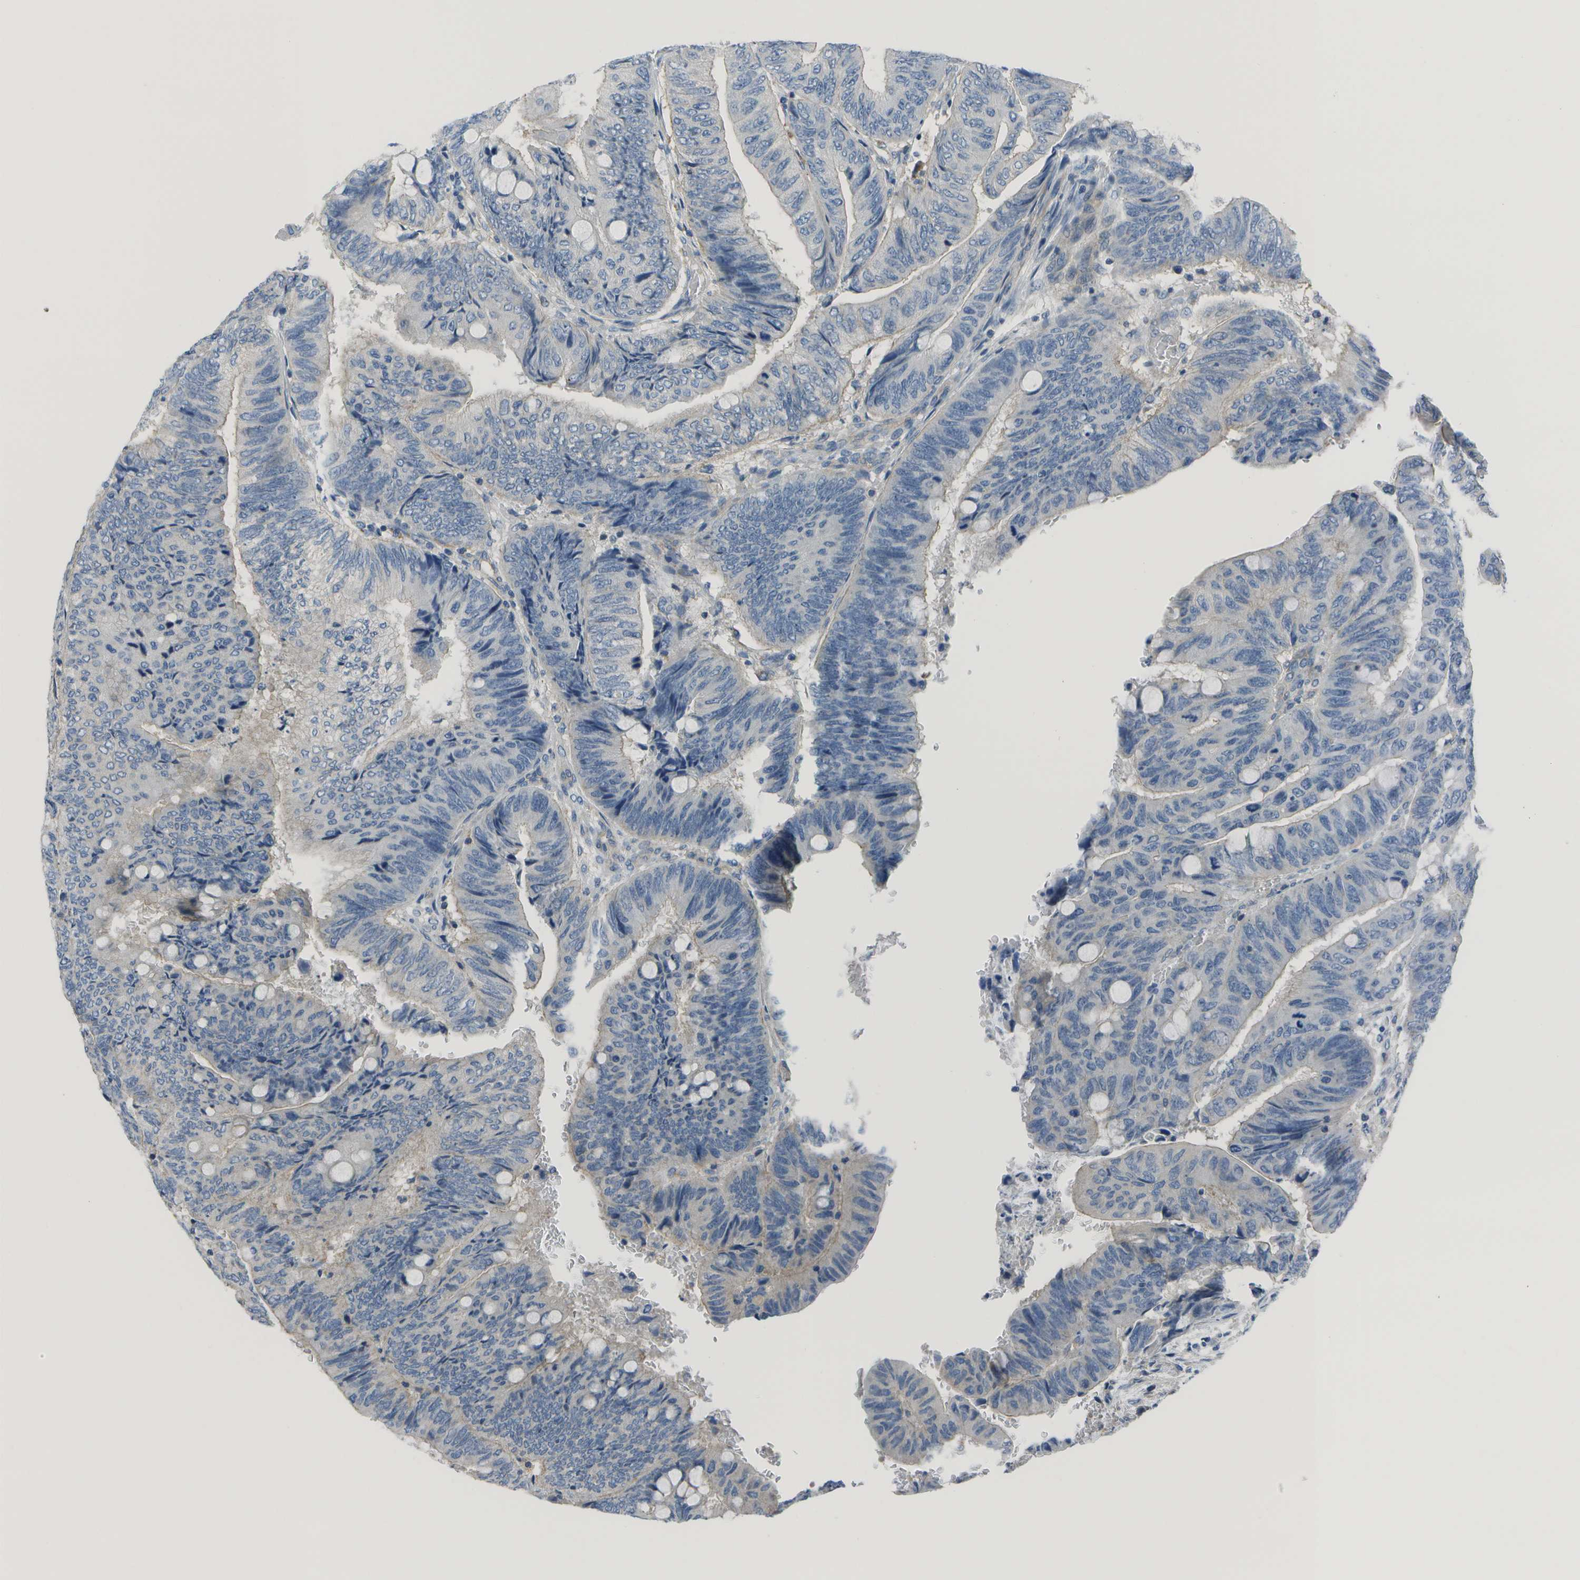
{"staining": {"intensity": "negative", "quantity": "none", "location": "none"}, "tissue": "colorectal cancer", "cell_type": "Tumor cells", "image_type": "cancer", "snomed": [{"axis": "morphology", "description": "Normal tissue, NOS"}, {"axis": "morphology", "description": "Adenocarcinoma, NOS"}, {"axis": "topography", "description": "Rectum"}, {"axis": "topography", "description": "Peripheral nerve tissue"}], "caption": "High power microscopy histopathology image of an immunohistochemistry photomicrograph of colorectal cancer (adenocarcinoma), revealing no significant positivity in tumor cells.", "gene": "DCT", "patient": {"sex": "male", "age": 92}}